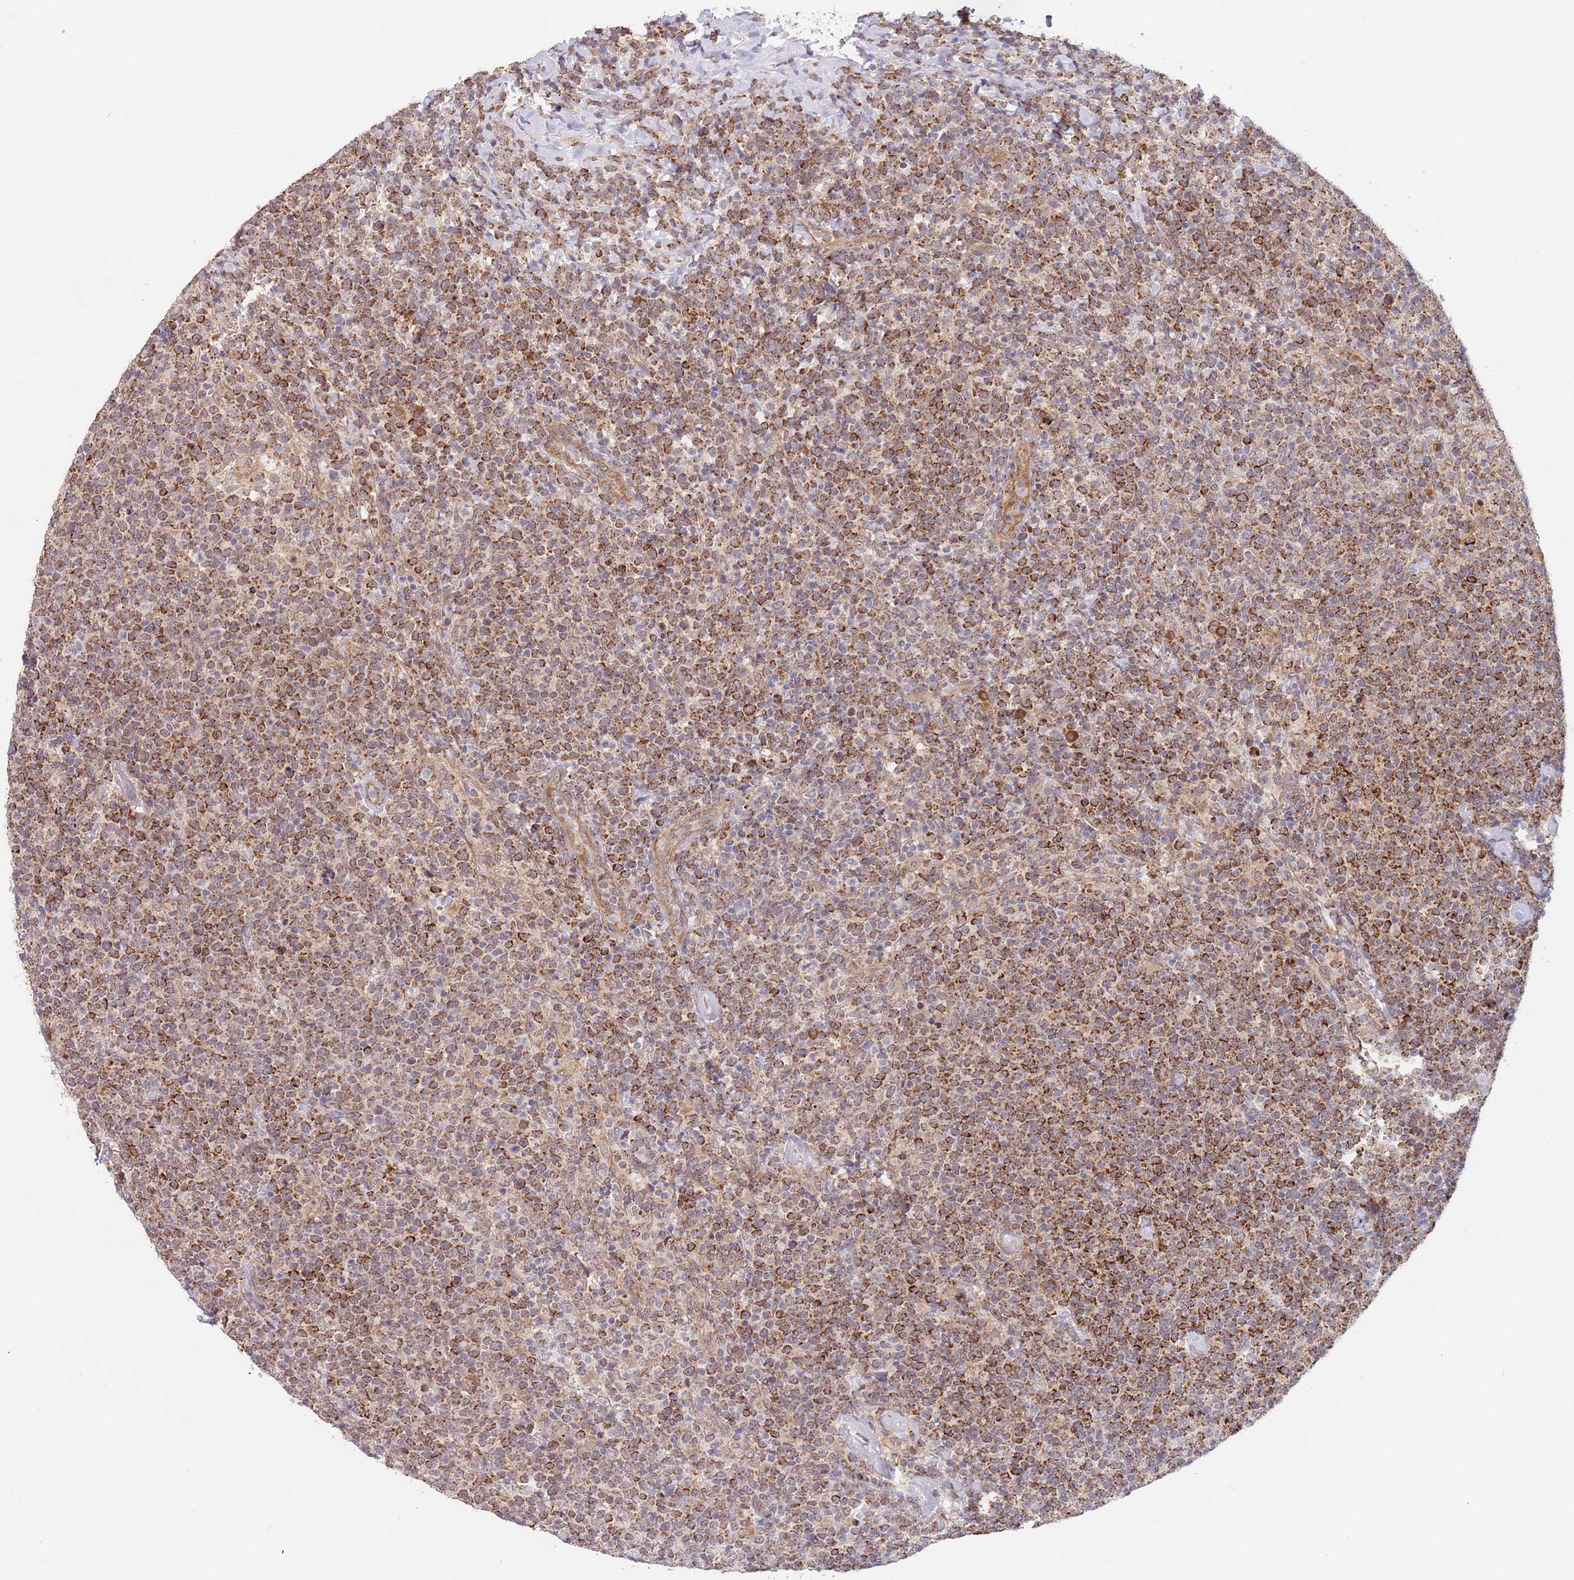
{"staining": {"intensity": "strong", "quantity": ">75%", "location": "cytoplasmic/membranous"}, "tissue": "lymphoma", "cell_type": "Tumor cells", "image_type": "cancer", "snomed": [{"axis": "morphology", "description": "Malignant lymphoma, non-Hodgkin's type, High grade"}, {"axis": "topography", "description": "Lymph node"}], "caption": "The histopathology image reveals a brown stain indicating the presence of a protein in the cytoplasmic/membranous of tumor cells in malignant lymphoma, non-Hodgkin's type (high-grade). The protein is stained brown, and the nuclei are stained in blue (DAB IHC with brightfield microscopy, high magnification).", "gene": "UQCC3", "patient": {"sex": "male", "age": 61}}